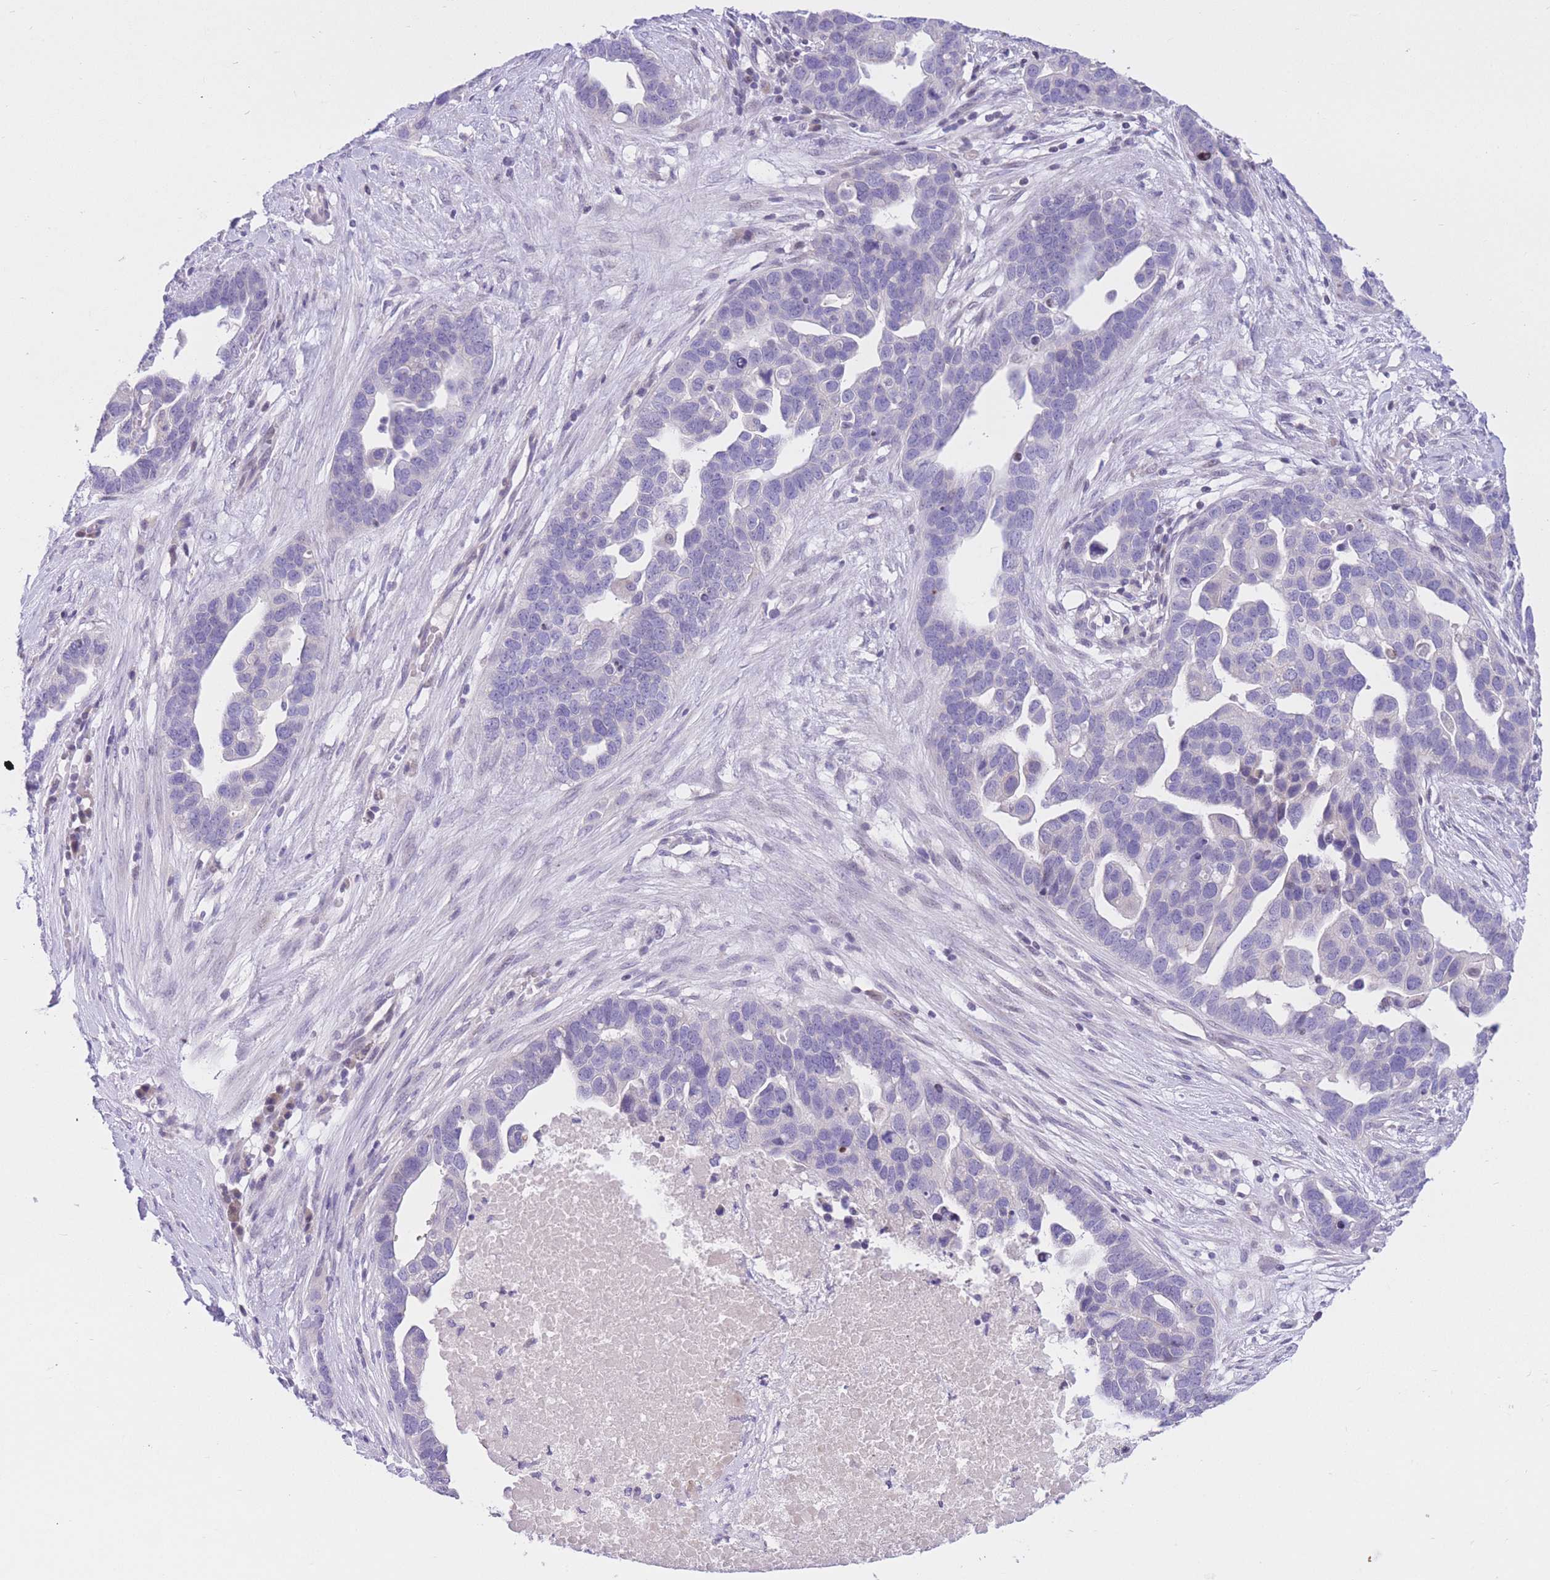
{"staining": {"intensity": "negative", "quantity": "none", "location": "none"}, "tissue": "ovarian cancer", "cell_type": "Tumor cells", "image_type": "cancer", "snomed": [{"axis": "morphology", "description": "Cystadenocarcinoma, serous, NOS"}, {"axis": "topography", "description": "Ovary"}], "caption": "DAB immunohistochemical staining of human ovarian cancer displays no significant staining in tumor cells. (Brightfield microscopy of DAB IHC at high magnification).", "gene": "RPL39L", "patient": {"sex": "female", "age": 54}}